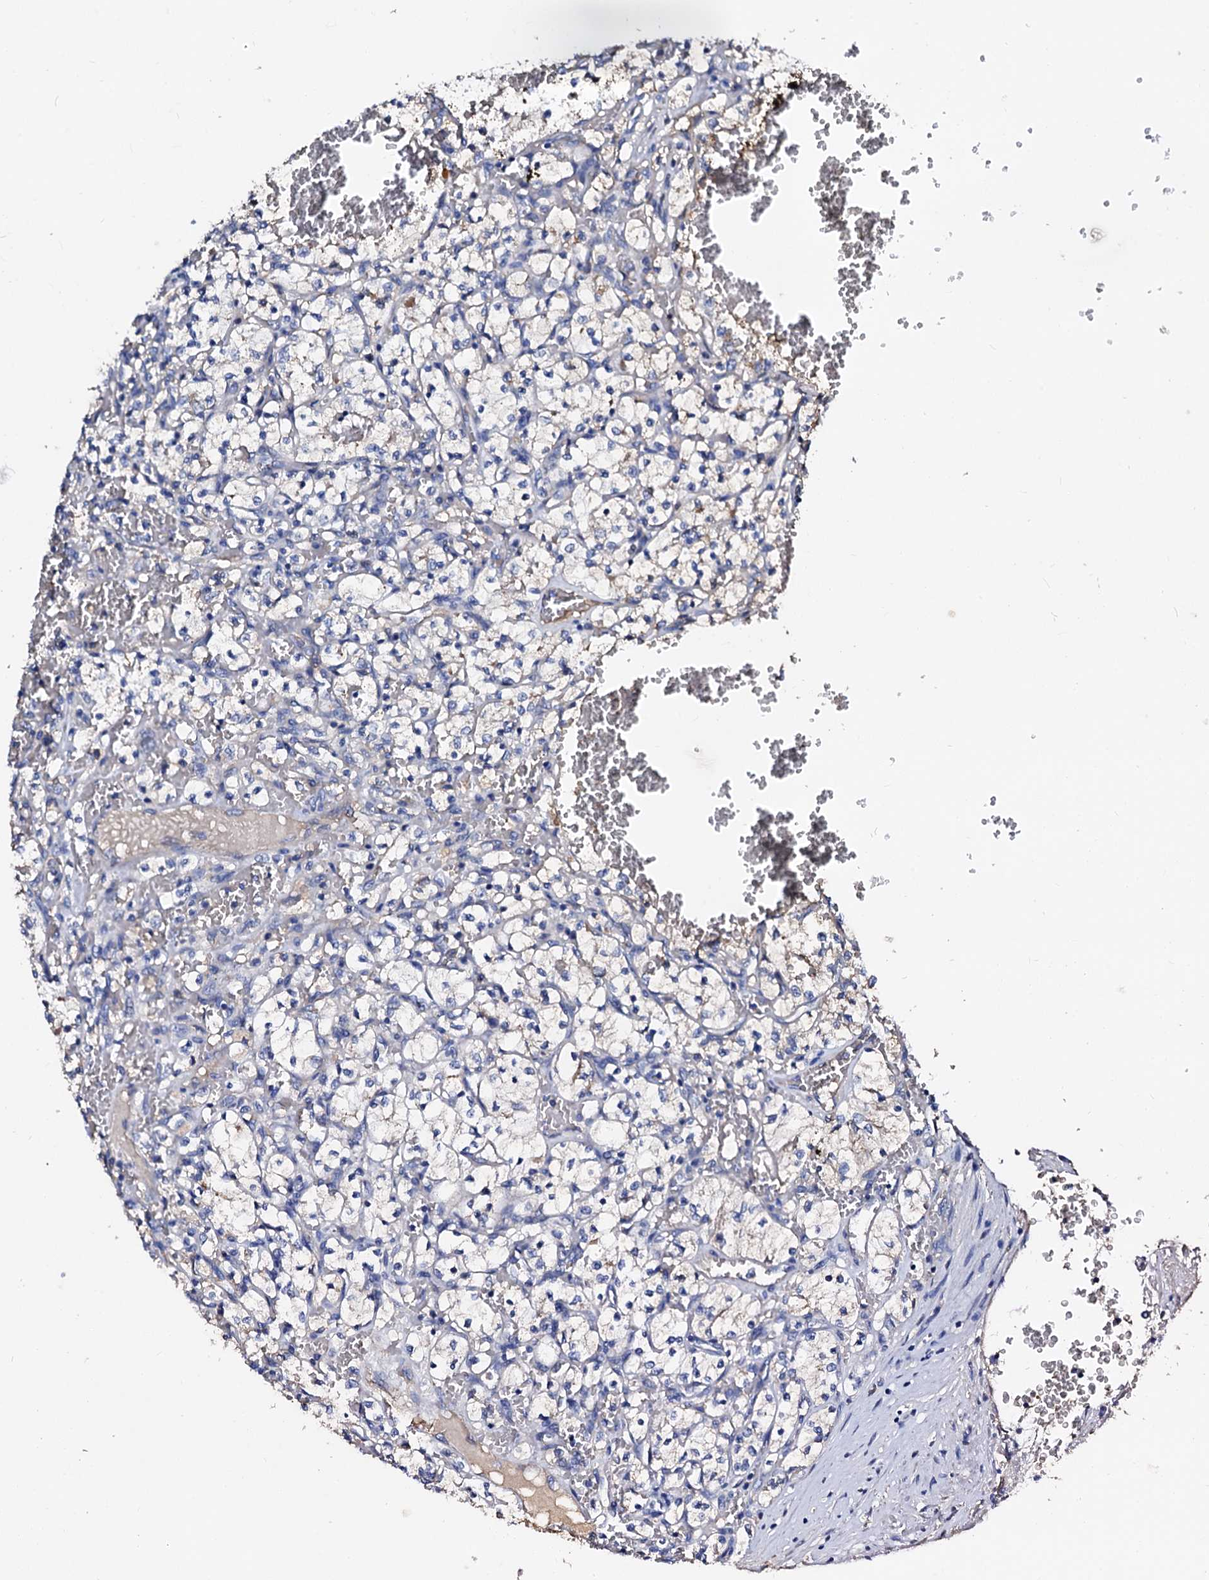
{"staining": {"intensity": "negative", "quantity": "none", "location": "none"}, "tissue": "renal cancer", "cell_type": "Tumor cells", "image_type": "cancer", "snomed": [{"axis": "morphology", "description": "Adenocarcinoma, NOS"}, {"axis": "topography", "description": "Kidney"}], "caption": "Immunohistochemistry (IHC) of human renal adenocarcinoma demonstrates no staining in tumor cells.", "gene": "CSKMT", "patient": {"sex": "female", "age": 69}}